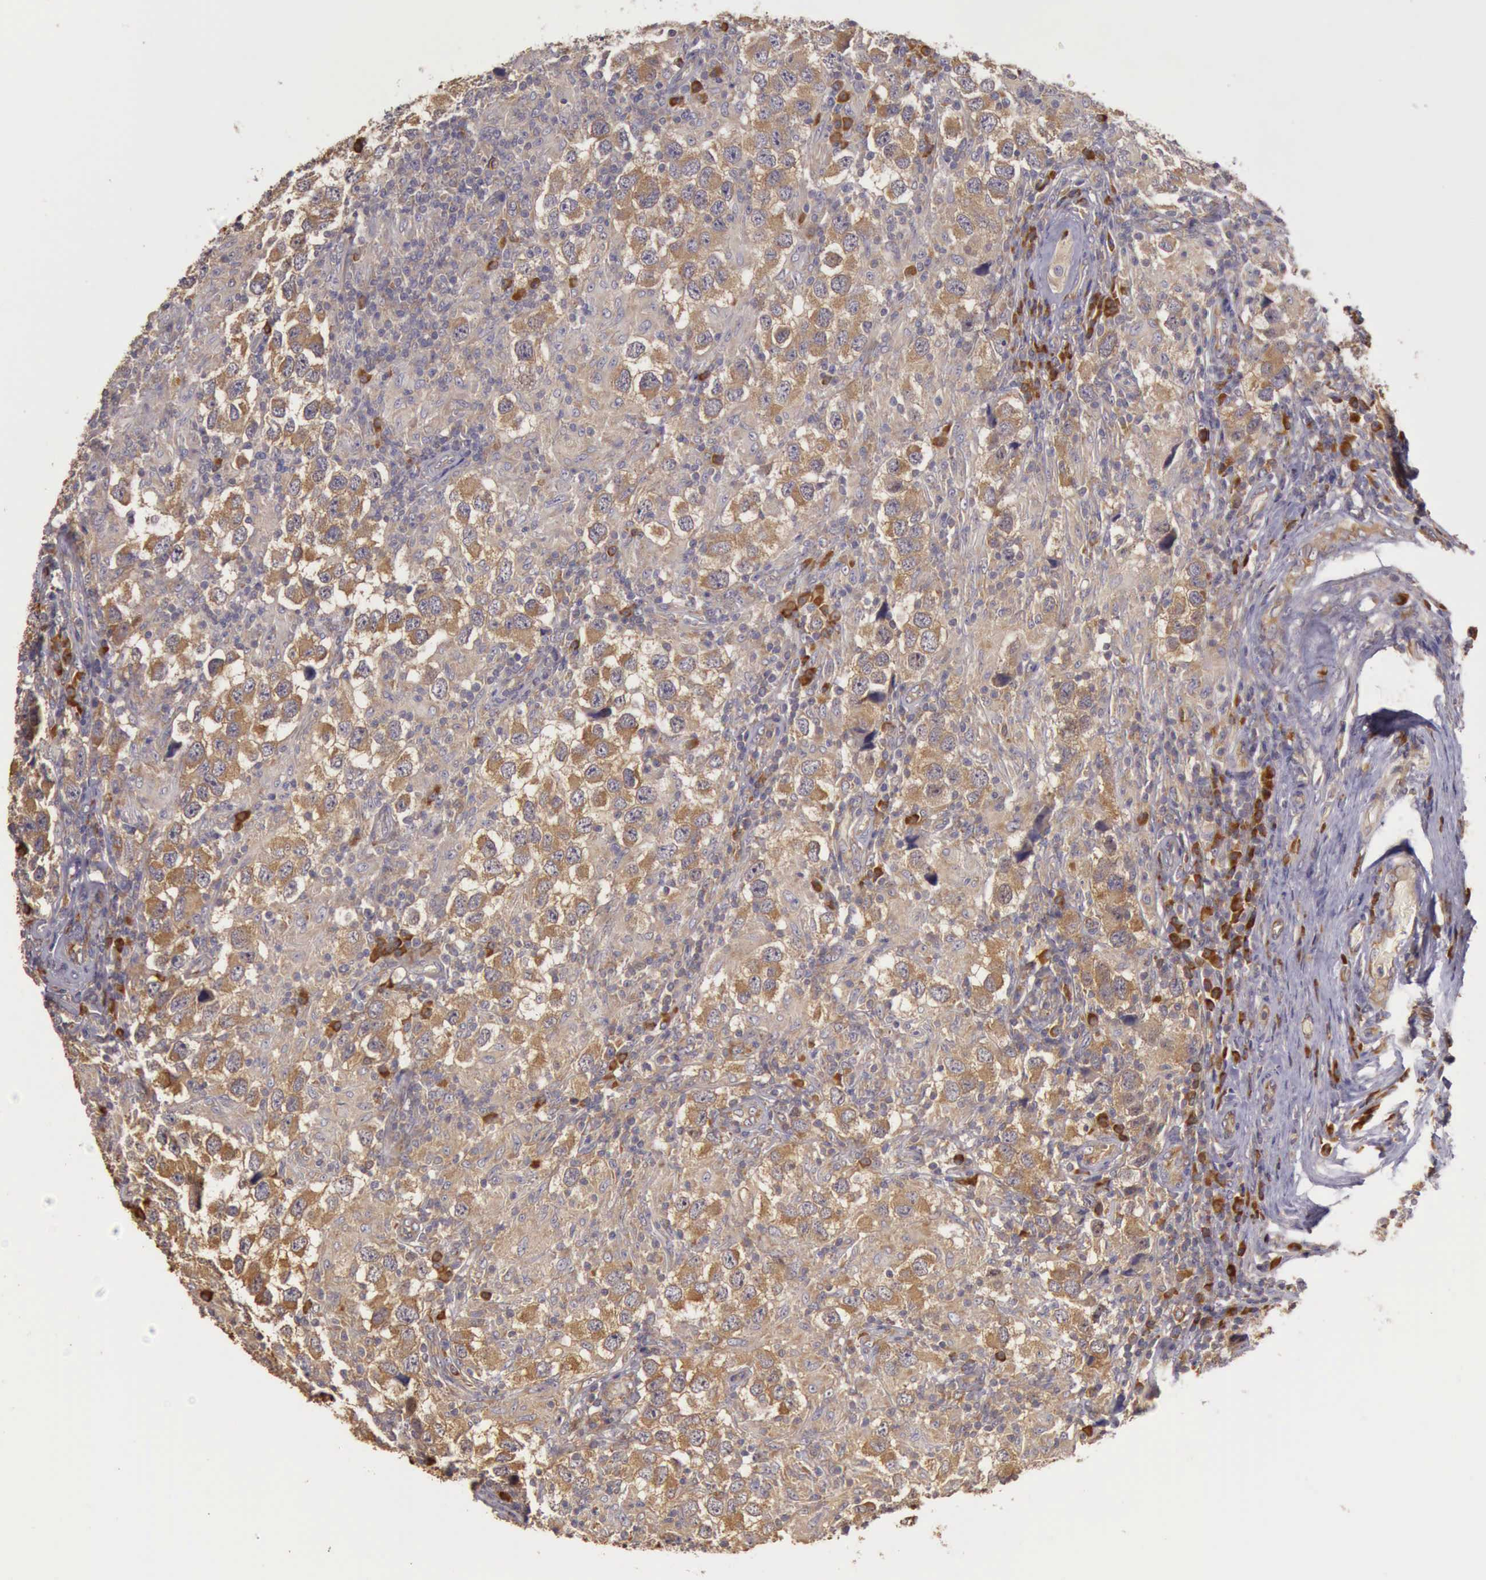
{"staining": {"intensity": "moderate", "quantity": ">75%", "location": "cytoplasmic/membranous"}, "tissue": "testis cancer", "cell_type": "Tumor cells", "image_type": "cancer", "snomed": [{"axis": "morphology", "description": "Carcinoma, Embryonal, NOS"}, {"axis": "topography", "description": "Testis"}], "caption": "Immunohistochemistry (IHC) (DAB (3,3'-diaminobenzidine)) staining of testis embryonal carcinoma shows moderate cytoplasmic/membranous protein positivity in about >75% of tumor cells.", "gene": "EIF5", "patient": {"sex": "male", "age": 21}}